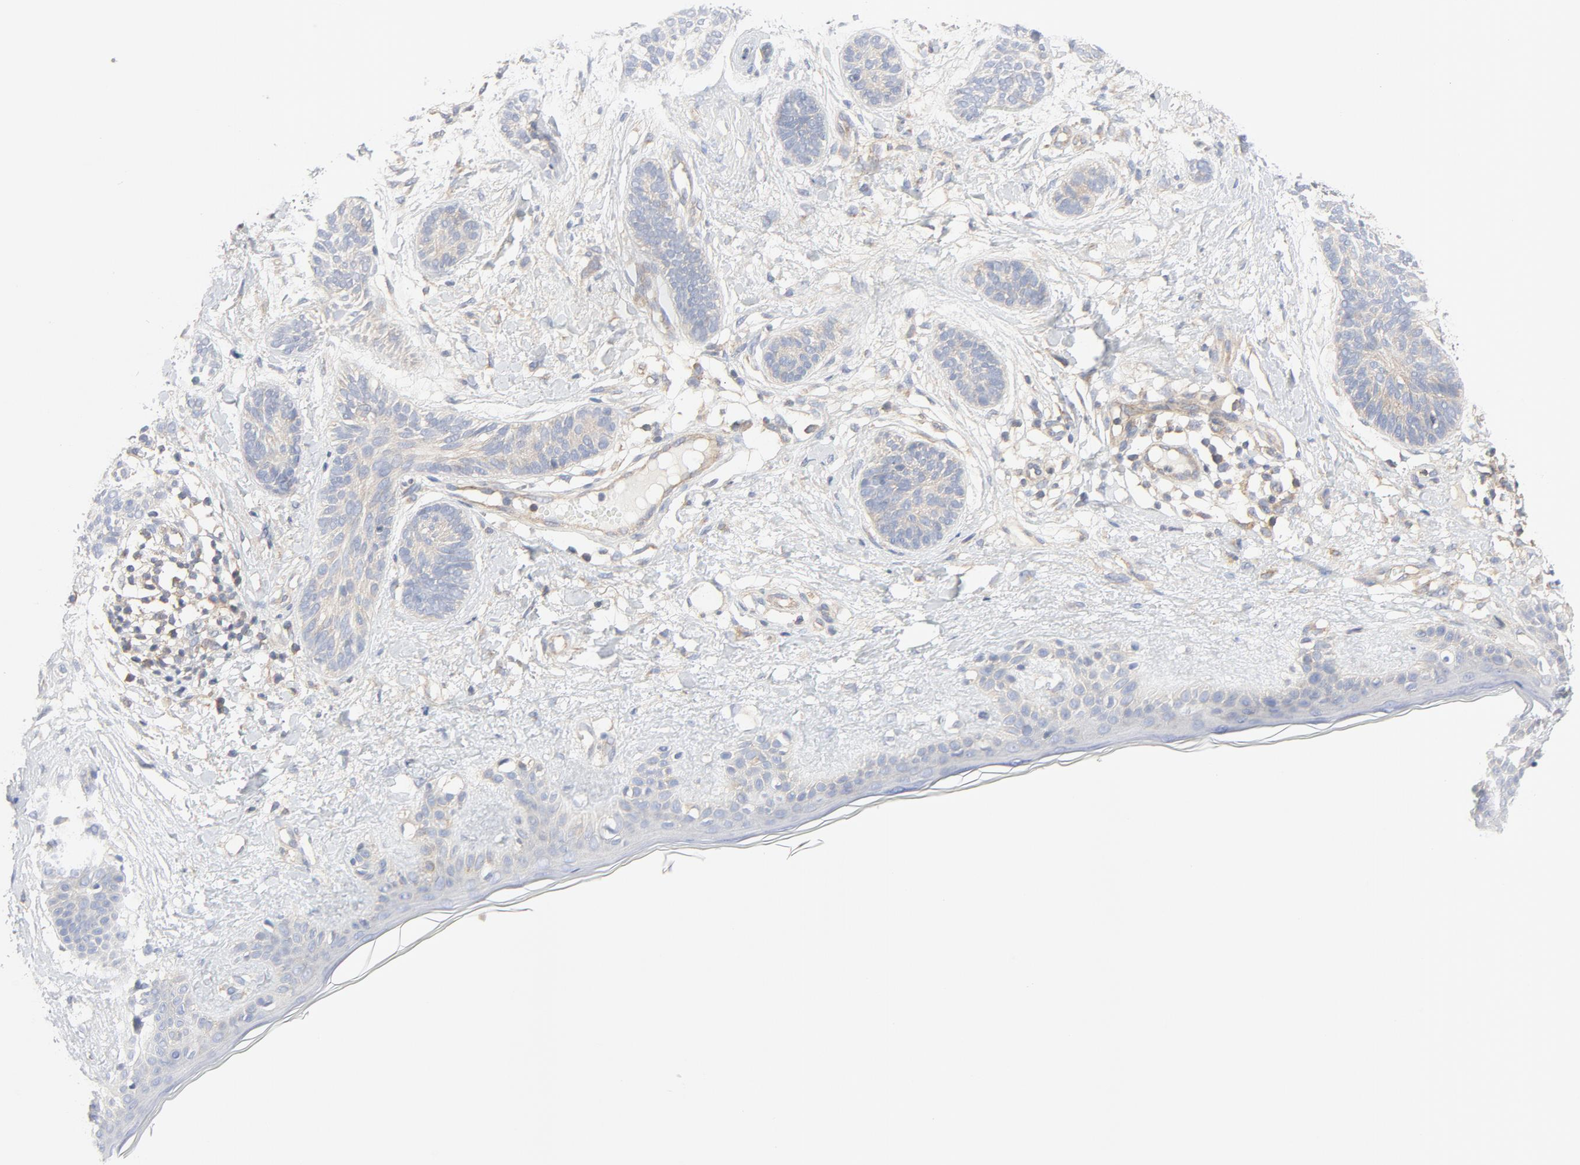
{"staining": {"intensity": "weak", "quantity": "25%-75%", "location": "cytoplasmic/membranous"}, "tissue": "skin cancer", "cell_type": "Tumor cells", "image_type": "cancer", "snomed": [{"axis": "morphology", "description": "Normal tissue, NOS"}, {"axis": "morphology", "description": "Basal cell carcinoma"}, {"axis": "topography", "description": "Skin"}], "caption": "Protein analysis of skin cancer tissue demonstrates weak cytoplasmic/membranous expression in approximately 25%-75% of tumor cells.", "gene": "RABEP1", "patient": {"sex": "male", "age": 63}}